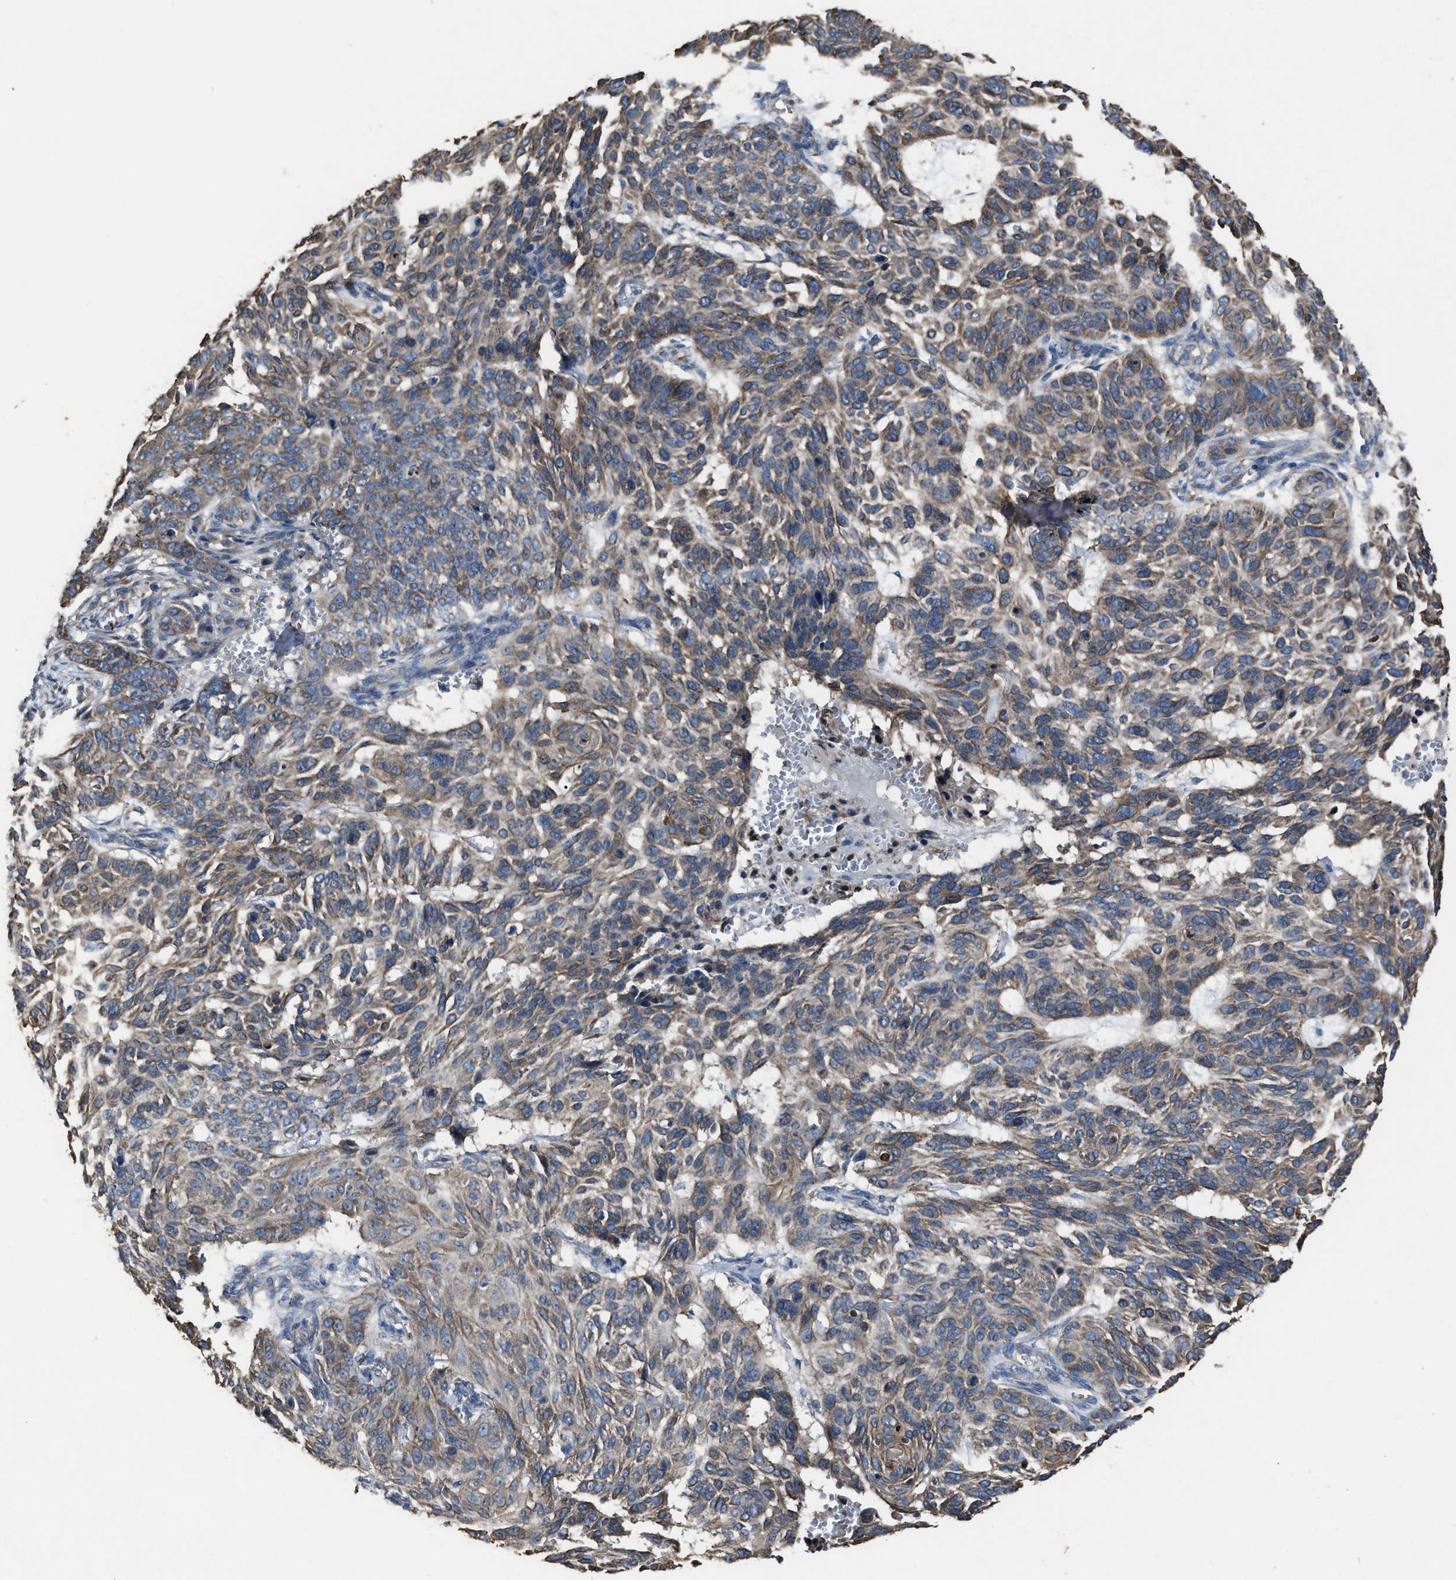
{"staining": {"intensity": "weak", "quantity": ">75%", "location": "cytoplasmic/membranous"}, "tissue": "skin cancer", "cell_type": "Tumor cells", "image_type": "cancer", "snomed": [{"axis": "morphology", "description": "Basal cell carcinoma"}, {"axis": "topography", "description": "Skin"}], "caption": "Tumor cells reveal low levels of weak cytoplasmic/membranous positivity in approximately >75% of cells in human basal cell carcinoma (skin).", "gene": "UPF1", "patient": {"sex": "male", "age": 85}}